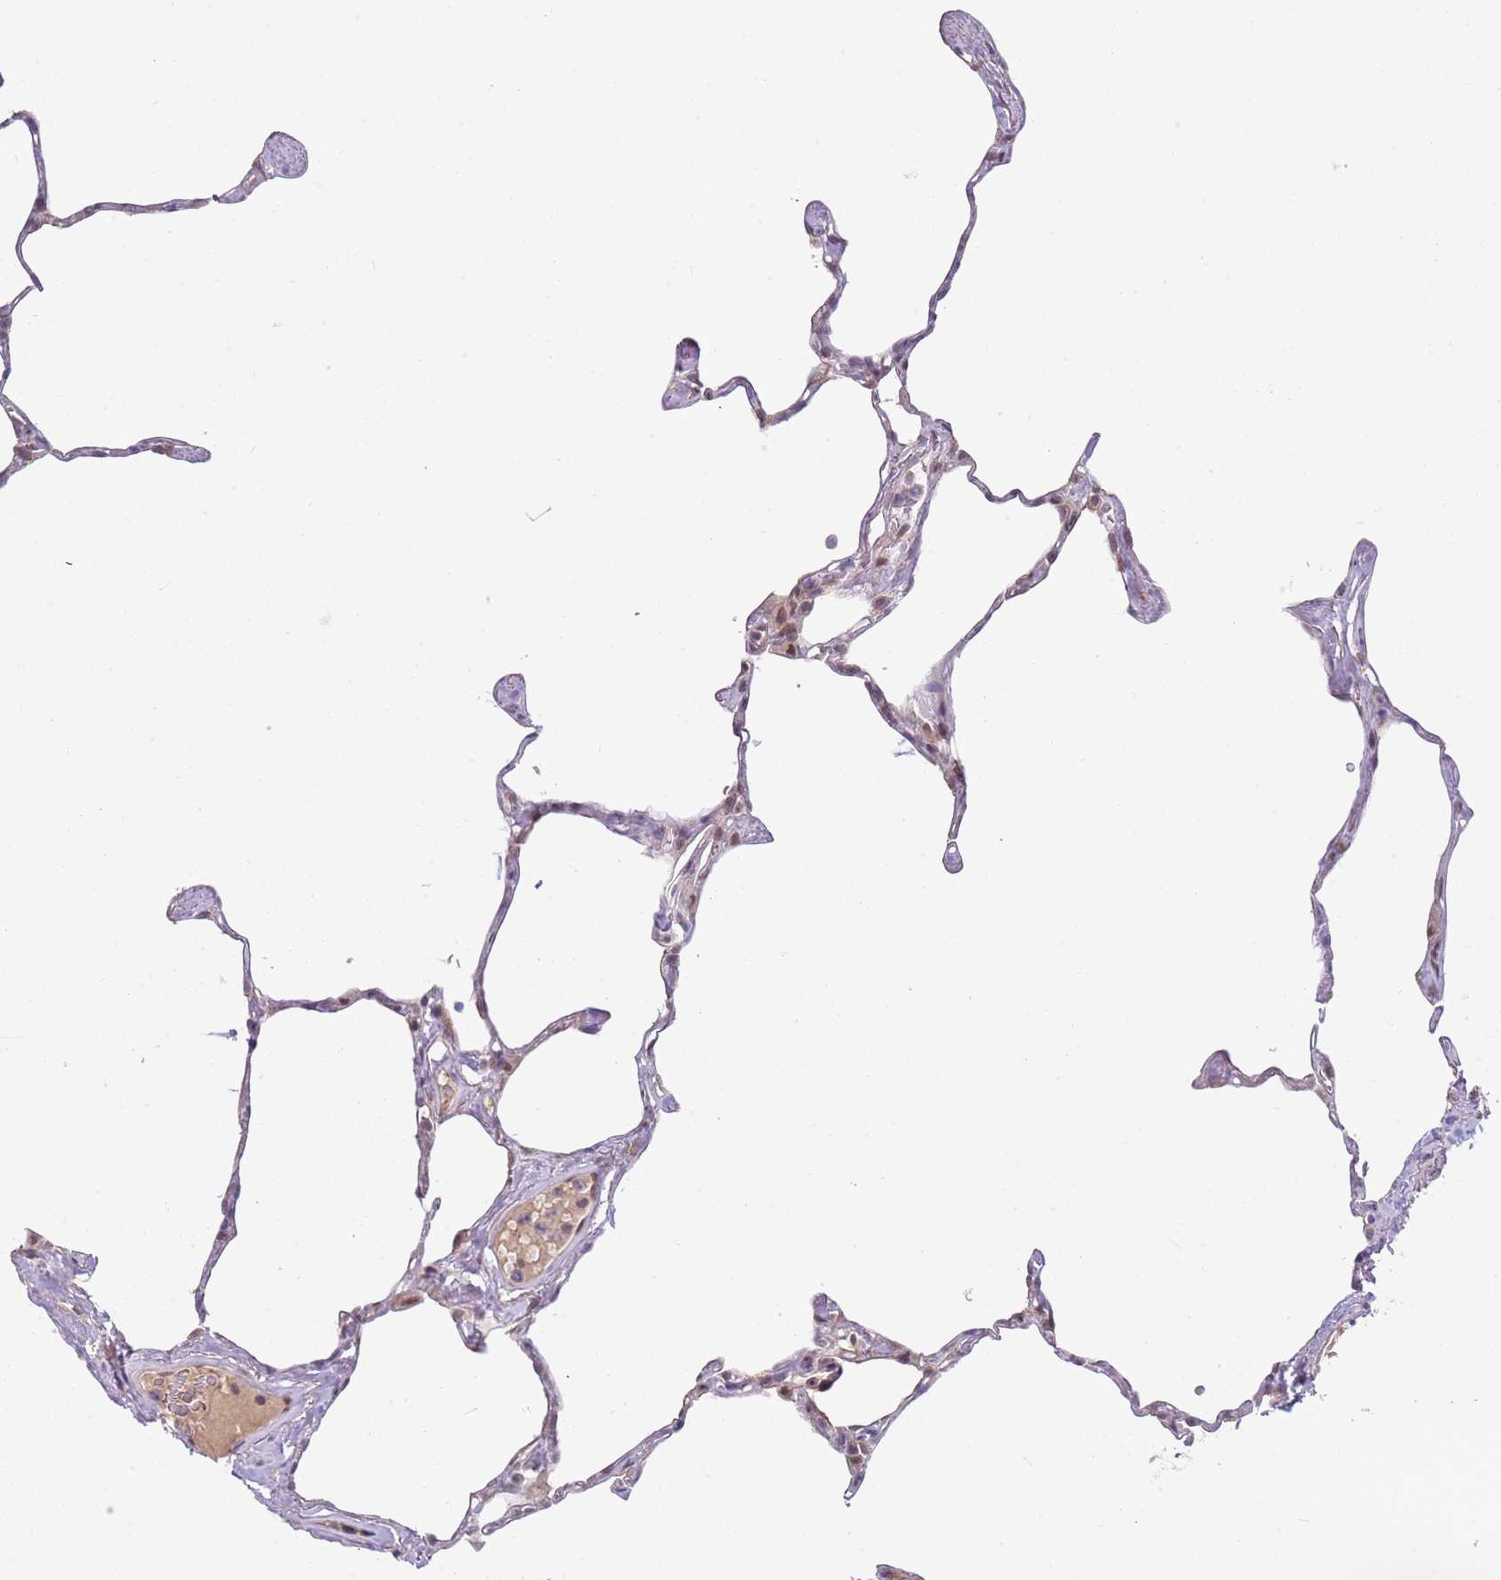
{"staining": {"intensity": "negative", "quantity": "none", "location": "none"}, "tissue": "lung", "cell_type": "Alveolar cells", "image_type": "normal", "snomed": [{"axis": "morphology", "description": "Normal tissue, NOS"}, {"axis": "topography", "description": "Lung"}], "caption": "DAB immunohistochemical staining of normal human lung reveals no significant positivity in alveolar cells.", "gene": "TM2D1", "patient": {"sex": "male", "age": 65}}